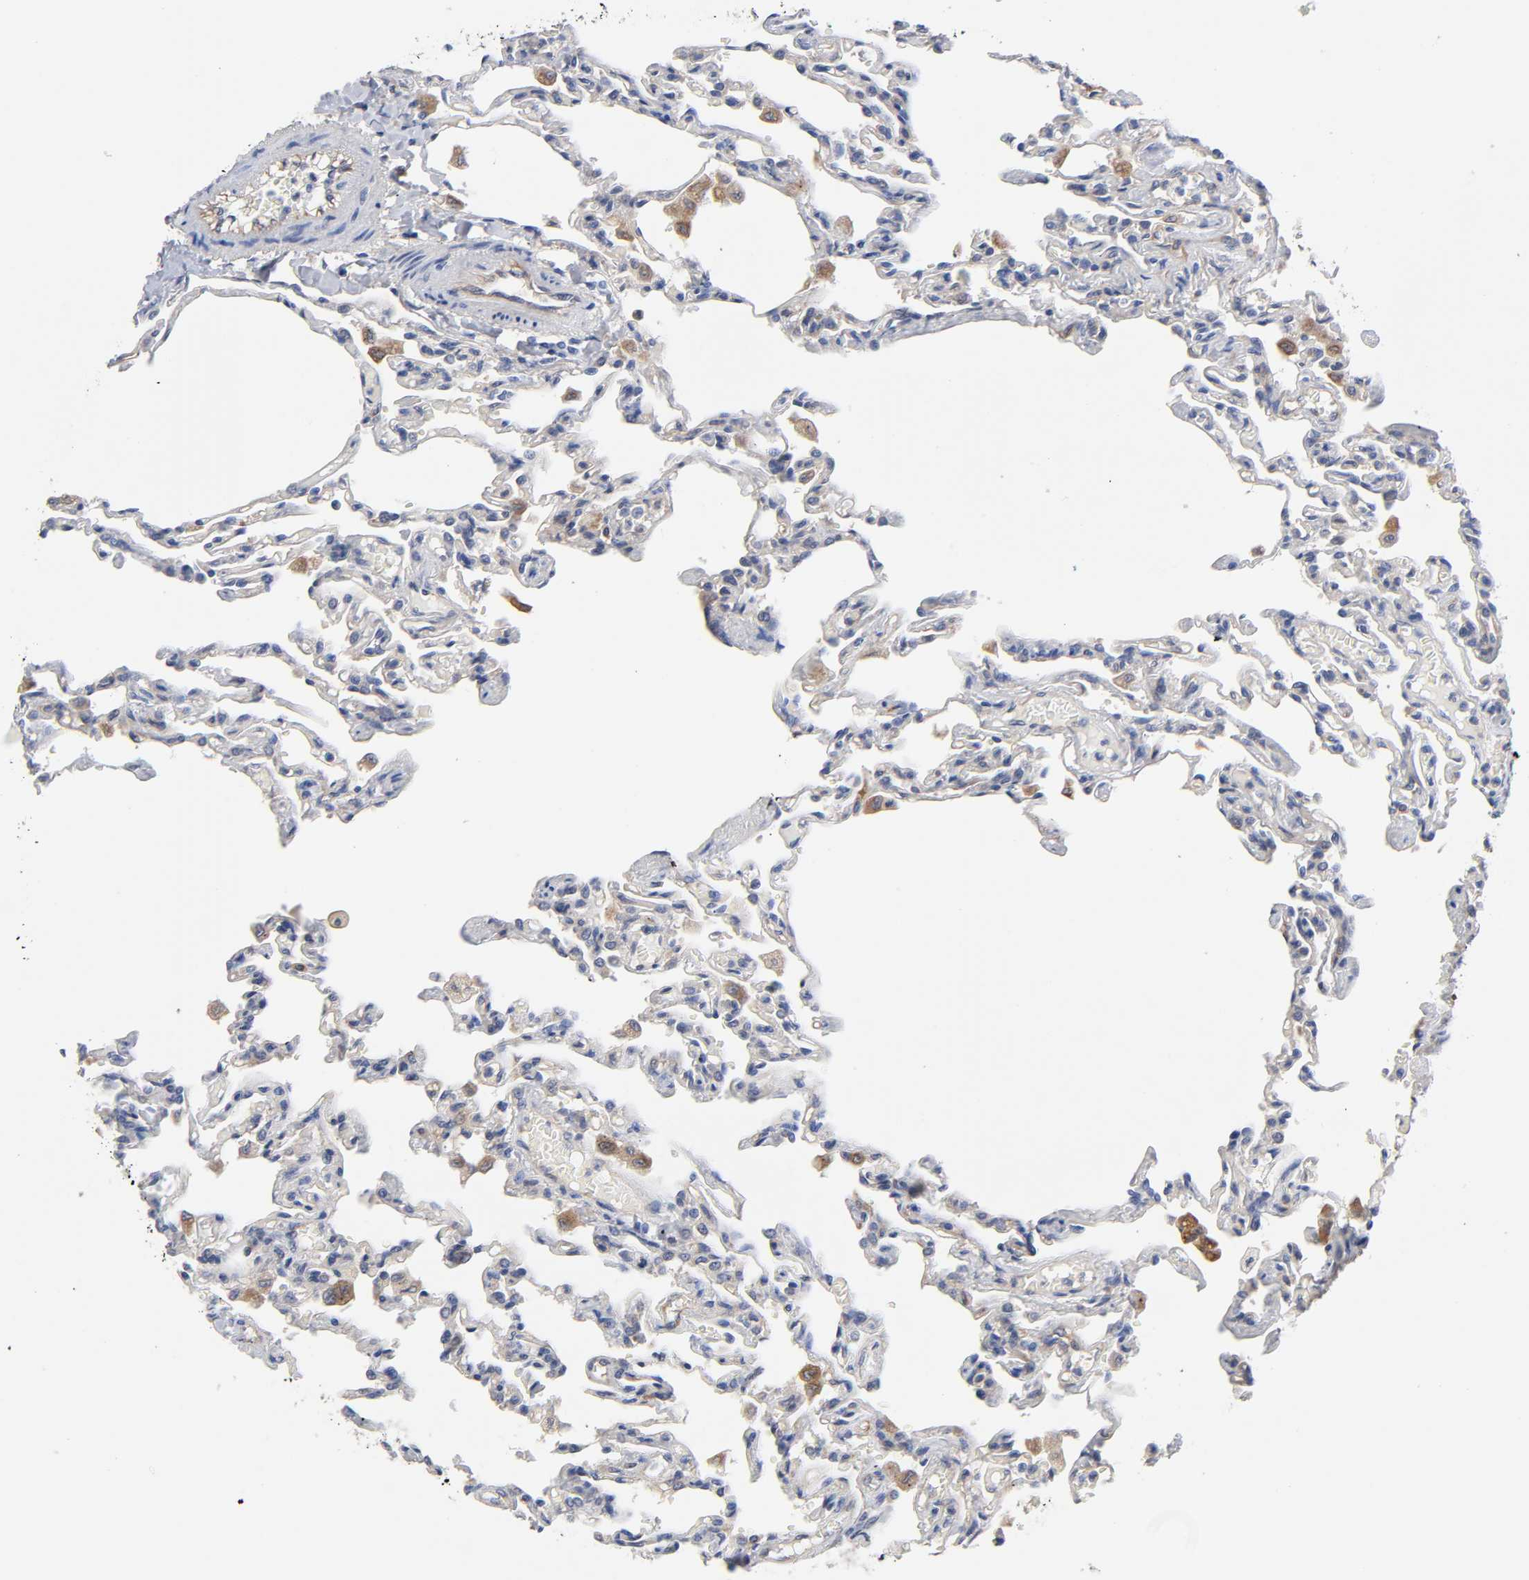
{"staining": {"intensity": "negative", "quantity": "none", "location": "none"}, "tissue": "lung", "cell_type": "Alveolar cells", "image_type": "normal", "snomed": [{"axis": "morphology", "description": "Normal tissue, NOS"}, {"axis": "topography", "description": "Lung"}], "caption": "A photomicrograph of human lung is negative for staining in alveolar cells. (Stains: DAB (3,3'-diaminobenzidine) immunohistochemistry with hematoxylin counter stain, Microscopy: brightfield microscopy at high magnification).", "gene": "RAB13", "patient": {"sex": "male", "age": 21}}